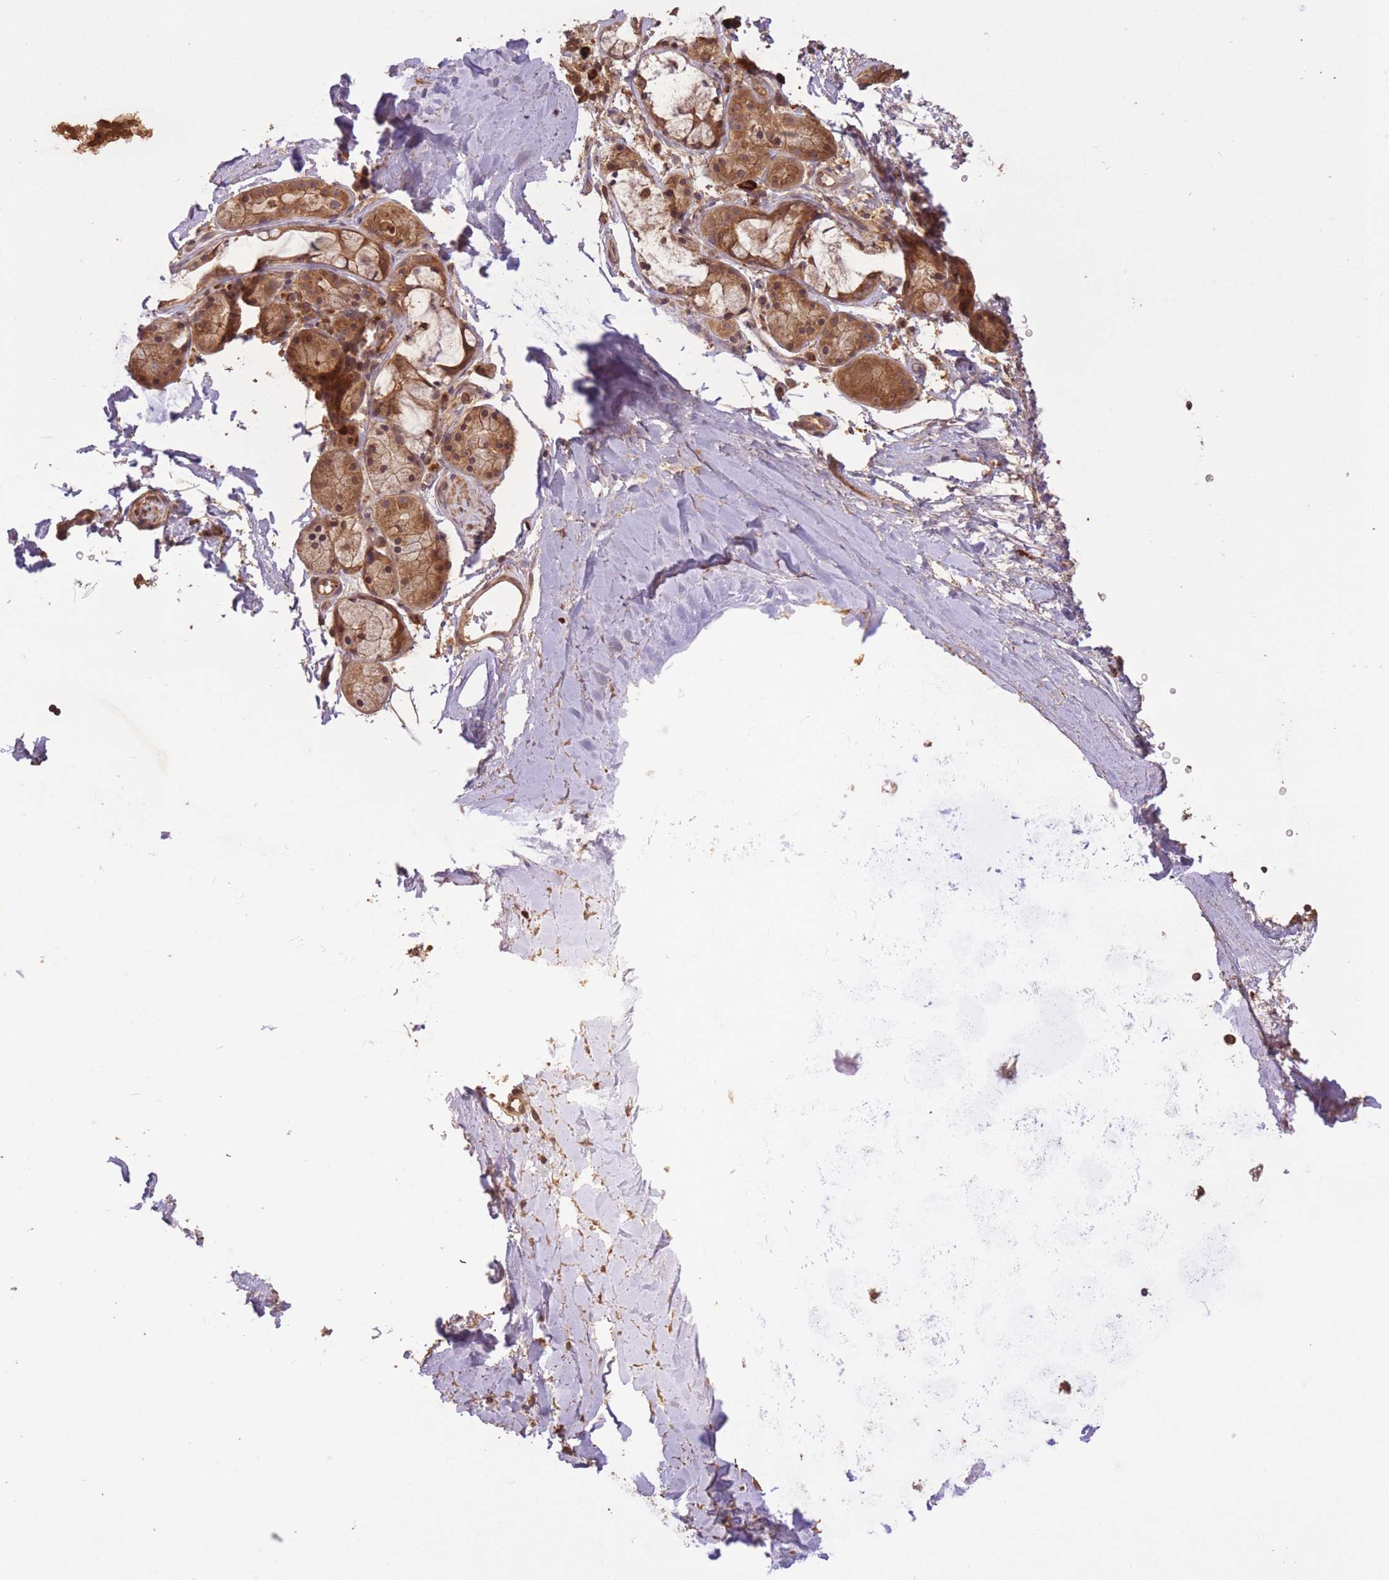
{"staining": {"intensity": "negative", "quantity": "none", "location": "none"}, "tissue": "soft tissue", "cell_type": "Chondrocytes", "image_type": "normal", "snomed": [{"axis": "morphology", "description": "Normal tissue, NOS"}, {"axis": "topography", "description": "Cartilage tissue"}, {"axis": "topography", "description": "Bronchus"}], "caption": "Micrograph shows no significant protein expression in chondrocytes of normal soft tissue.", "gene": "ERBB3", "patient": {"sex": "female", "age": 72}}